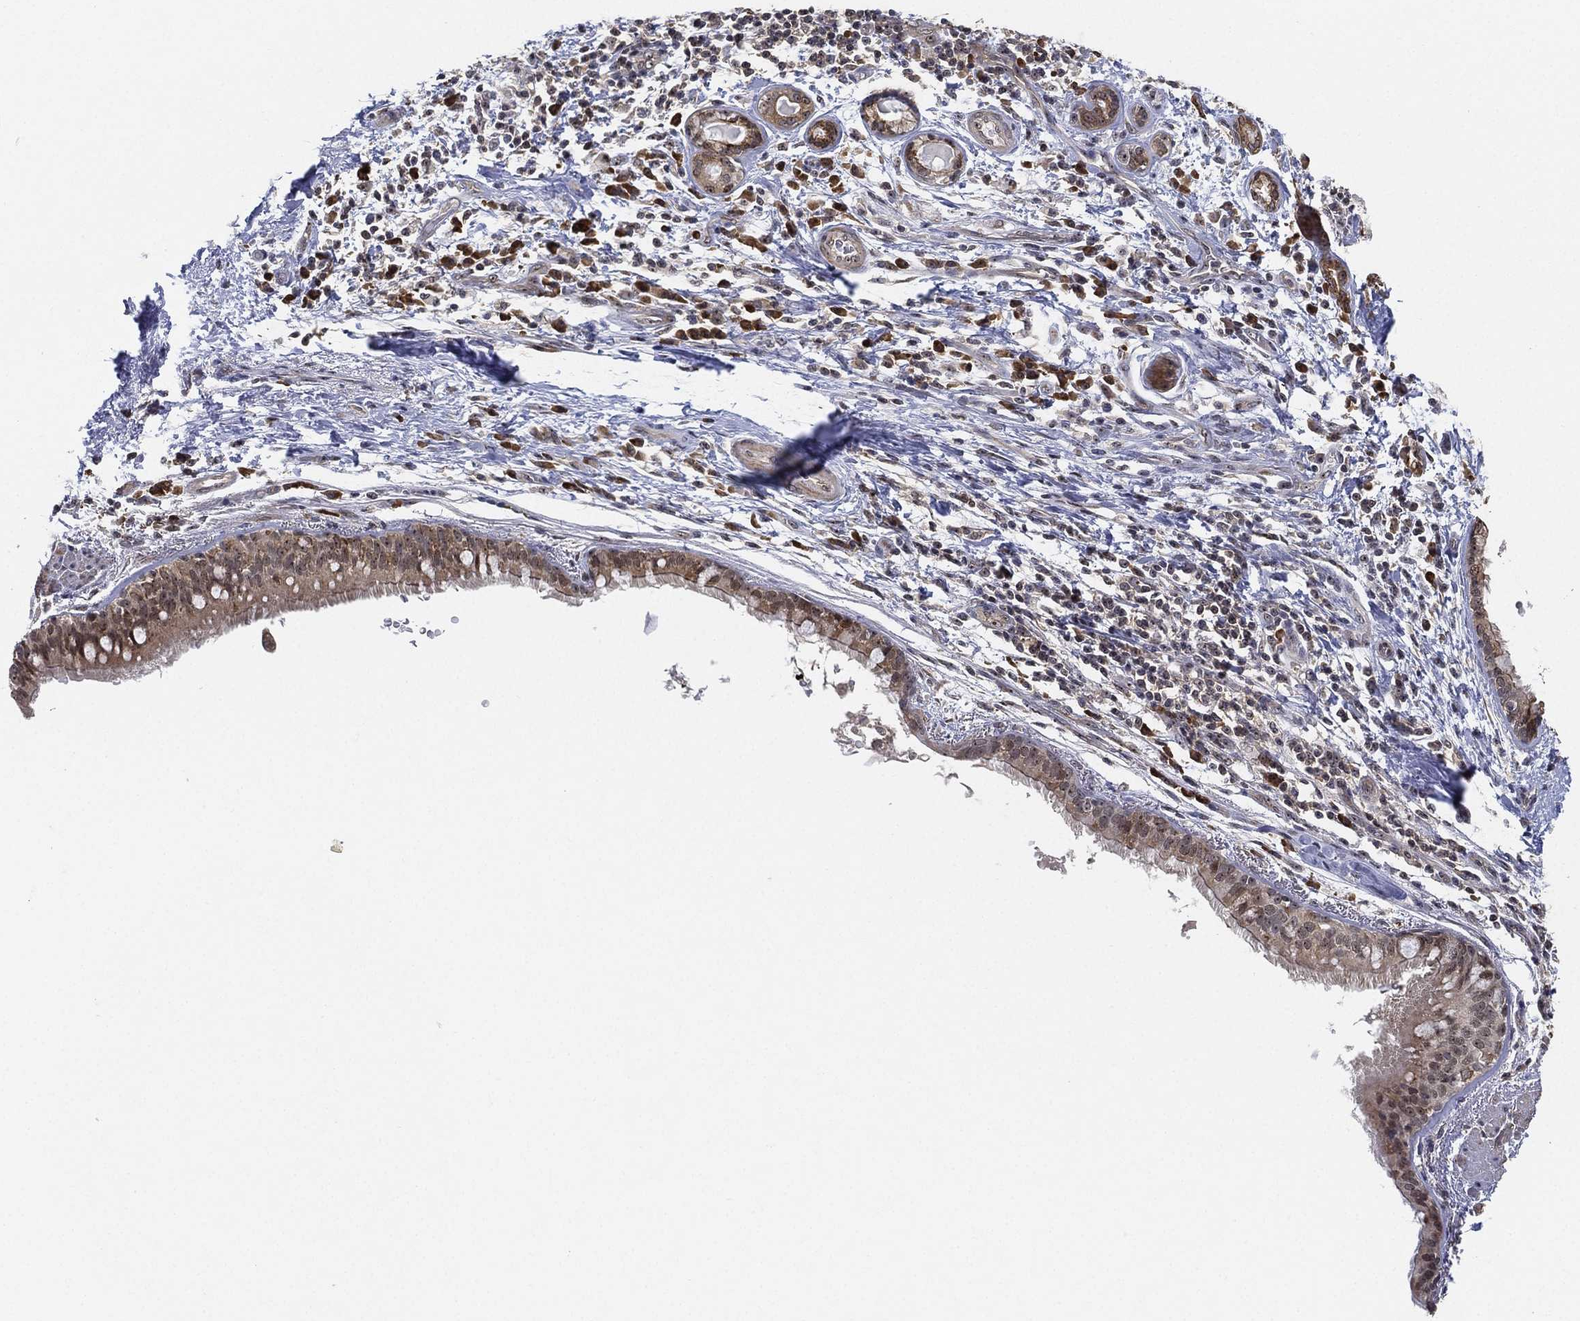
{"staining": {"intensity": "moderate", "quantity": "<25%", "location": "cytoplasmic/membranous"}, "tissue": "bronchus", "cell_type": "Respiratory epithelial cells", "image_type": "normal", "snomed": [{"axis": "morphology", "description": "Normal tissue, NOS"}, {"axis": "morphology", "description": "Squamous cell carcinoma, NOS"}, {"axis": "topography", "description": "Bronchus"}, {"axis": "topography", "description": "Lung"}], "caption": "A brown stain labels moderate cytoplasmic/membranous staining of a protein in respiratory epithelial cells of unremarkable human bronchus. The staining was performed using DAB (3,3'-diaminobenzidine), with brown indicating positive protein expression. Nuclei are stained blue with hematoxylin.", "gene": "PPP1R16B", "patient": {"sex": "male", "age": 69}}